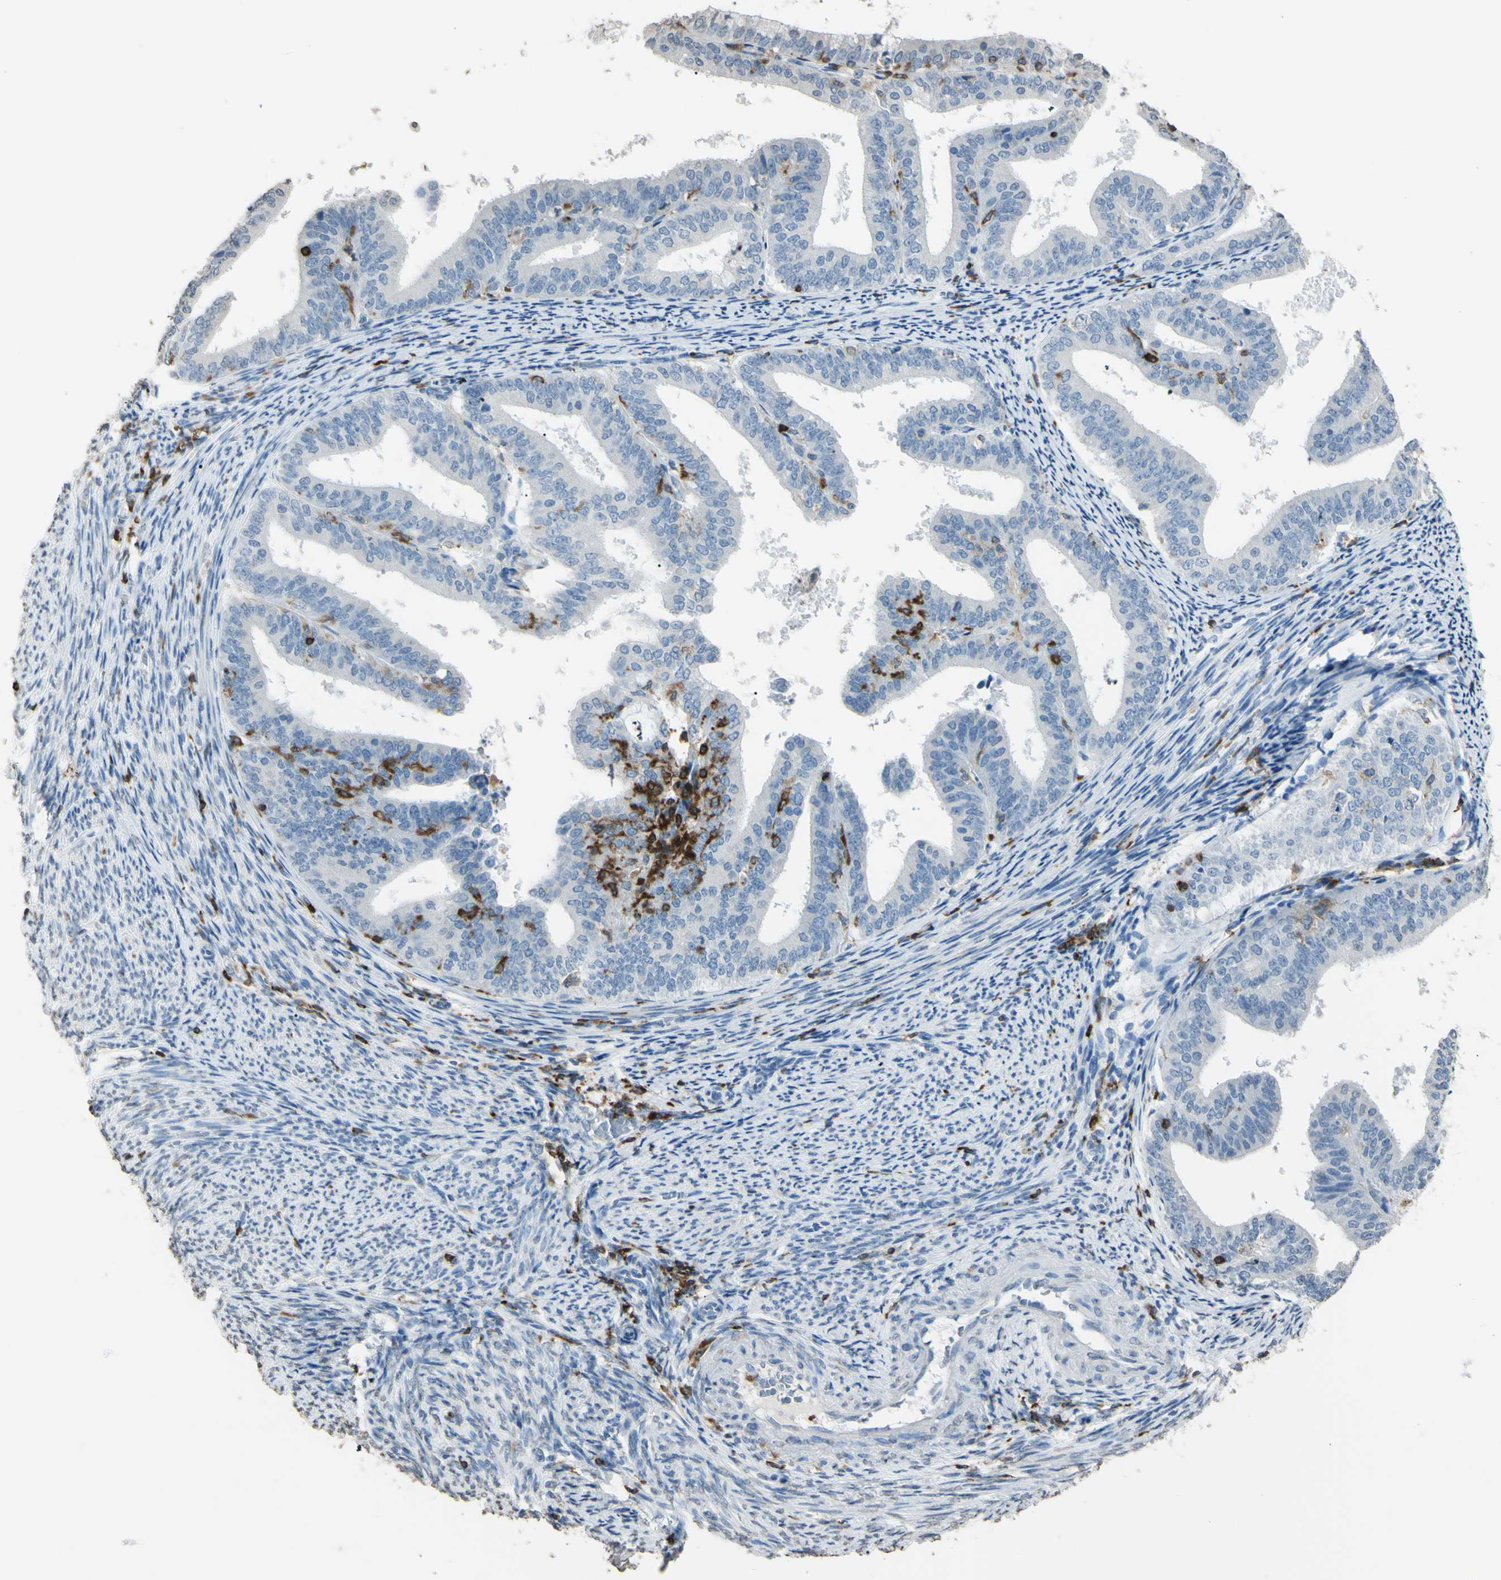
{"staining": {"intensity": "negative", "quantity": "none", "location": "none"}, "tissue": "endometrial cancer", "cell_type": "Tumor cells", "image_type": "cancer", "snomed": [{"axis": "morphology", "description": "Adenocarcinoma, NOS"}, {"axis": "topography", "description": "Endometrium"}], "caption": "Tumor cells are negative for brown protein staining in endometrial cancer.", "gene": "PSTPIP1", "patient": {"sex": "female", "age": 63}}